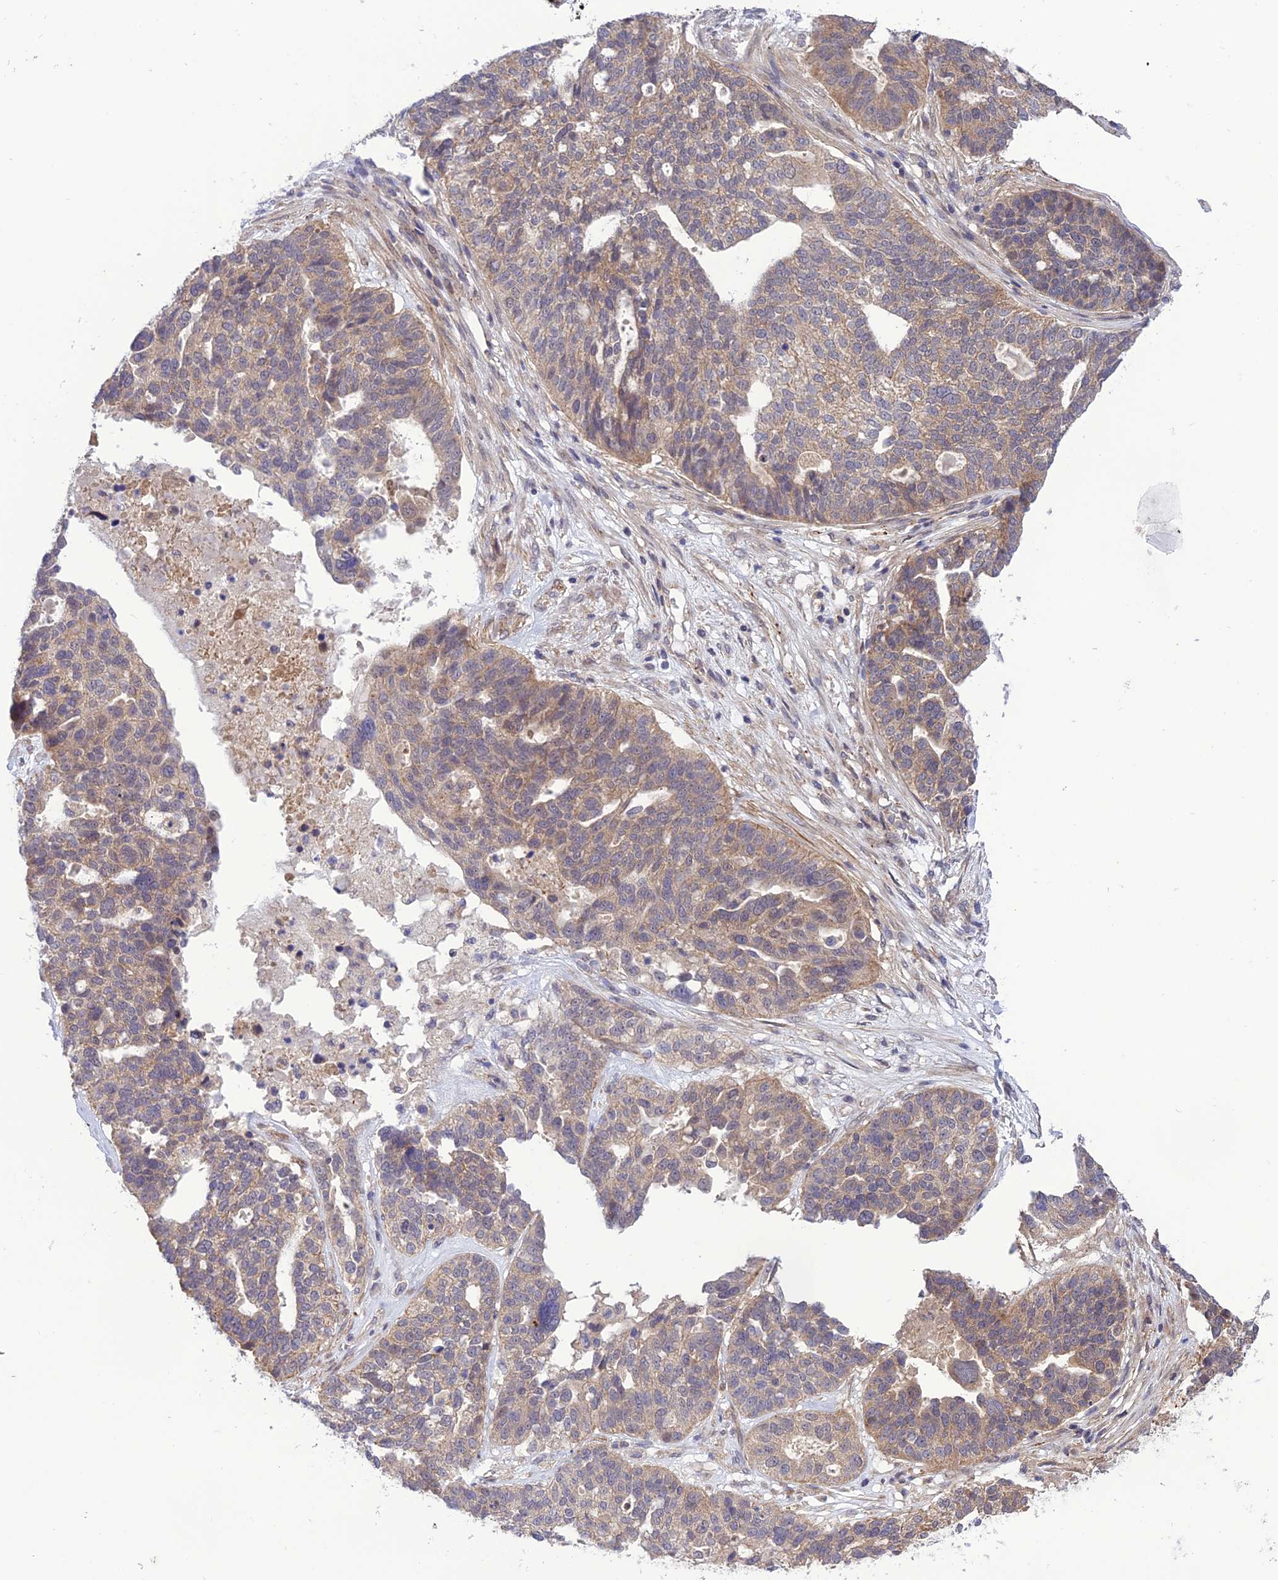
{"staining": {"intensity": "weak", "quantity": "25%-75%", "location": "cytoplasmic/membranous"}, "tissue": "ovarian cancer", "cell_type": "Tumor cells", "image_type": "cancer", "snomed": [{"axis": "morphology", "description": "Cystadenocarcinoma, serous, NOS"}, {"axis": "topography", "description": "Ovary"}], "caption": "Protein analysis of ovarian cancer tissue displays weak cytoplasmic/membranous expression in about 25%-75% of tumor cells.", "gene": "UROS", "patient": {"sex": "female", "age": 59}}